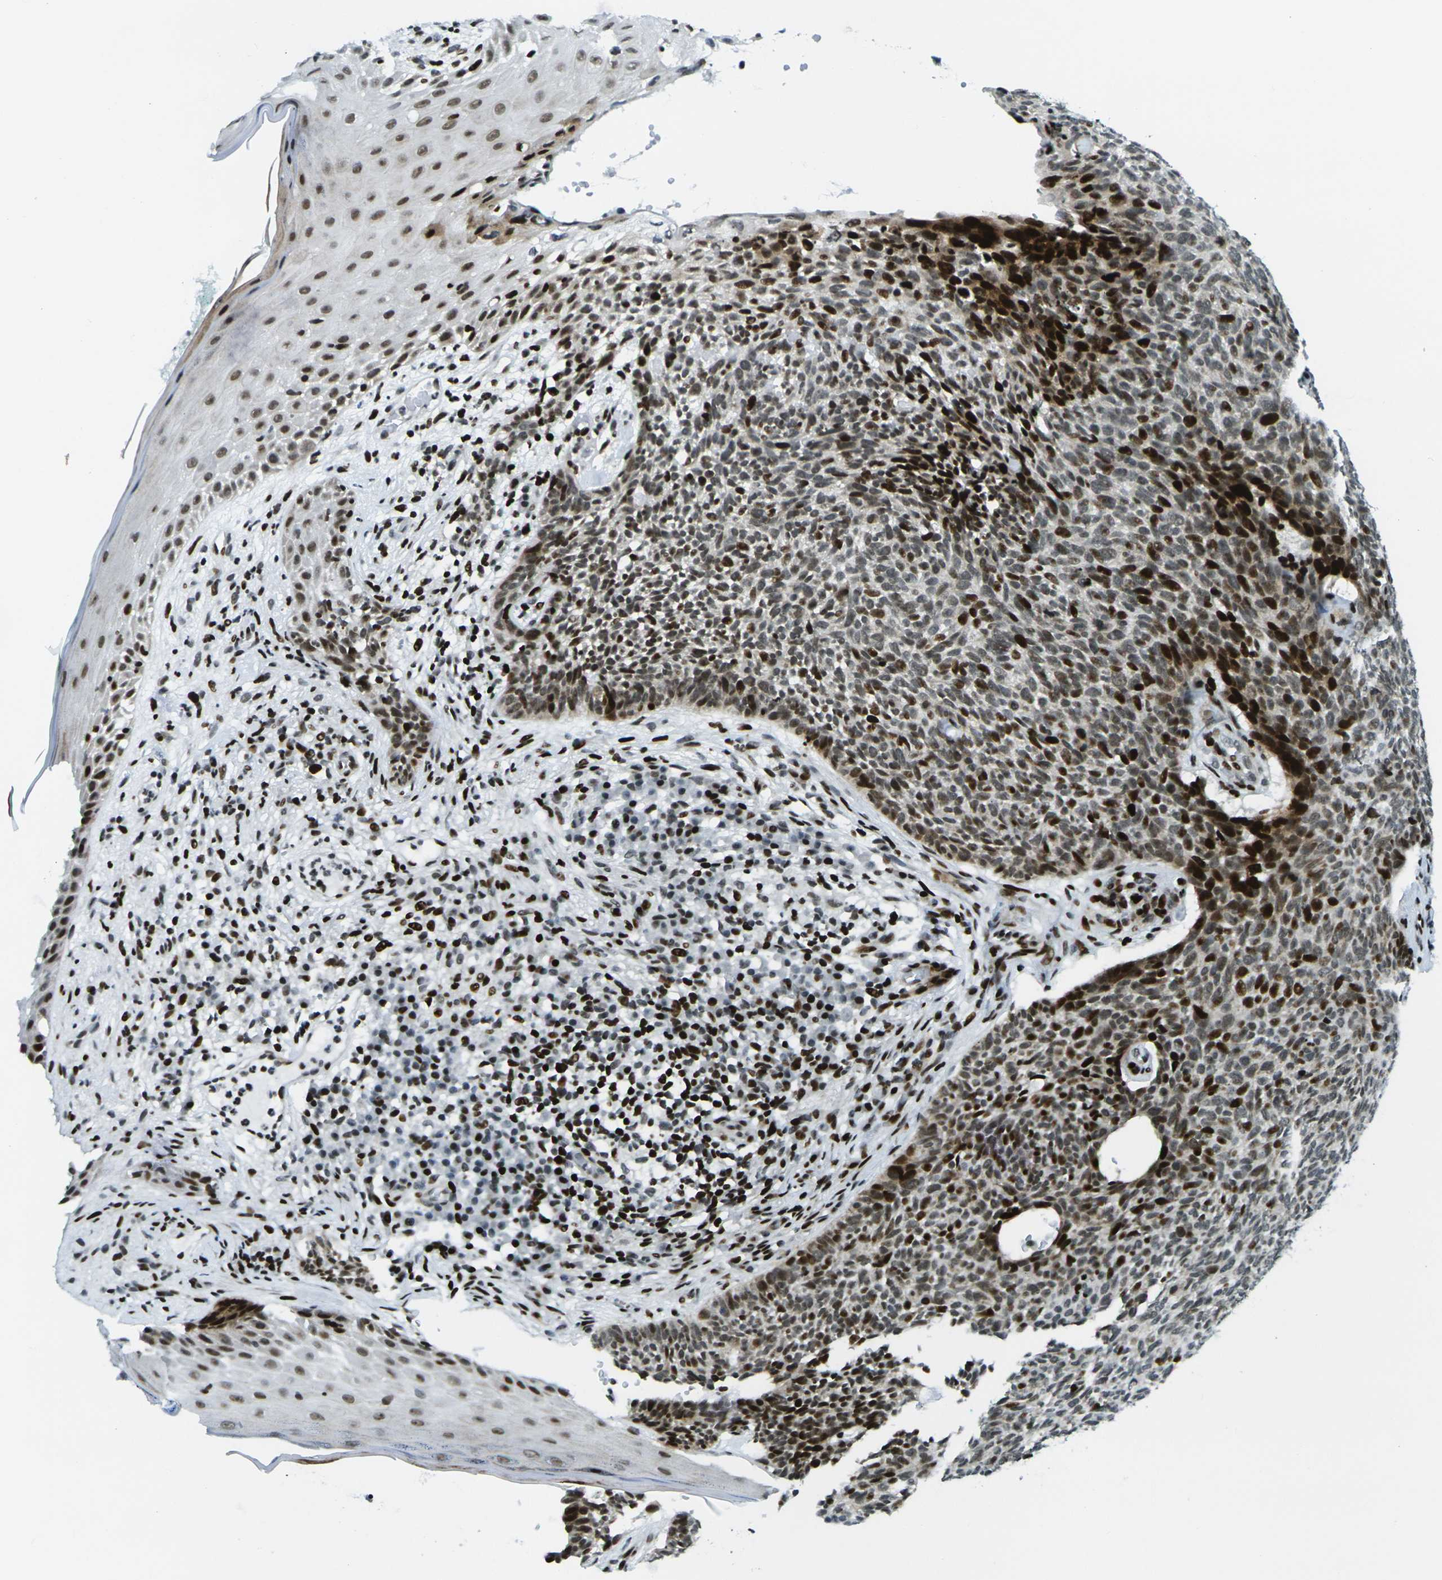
{"staining": {"intensity": "moderate", "quantity": ">75%", "location": "nuclear"}, "tissue": "skin cancer", "cell_type": "Tumor cells", "image_type": "cancer", "snomed": [{"axis": "morphology", "description": "Basal cell carcinoma"}, {"axis": "topography", "description": "Skin"}], "caption": "Immunohistochemistry (IHC) image of neoplastic tissue: skin cancer (basal cell carcinoma) stained using IHC exhibits medium levels of moderate protein expression localized specifically in the nuclear of tumor cells, appearing as a nuclear brown color.", "gene": "H3-3A", "patient": {"sex": "female", "age": 84}}